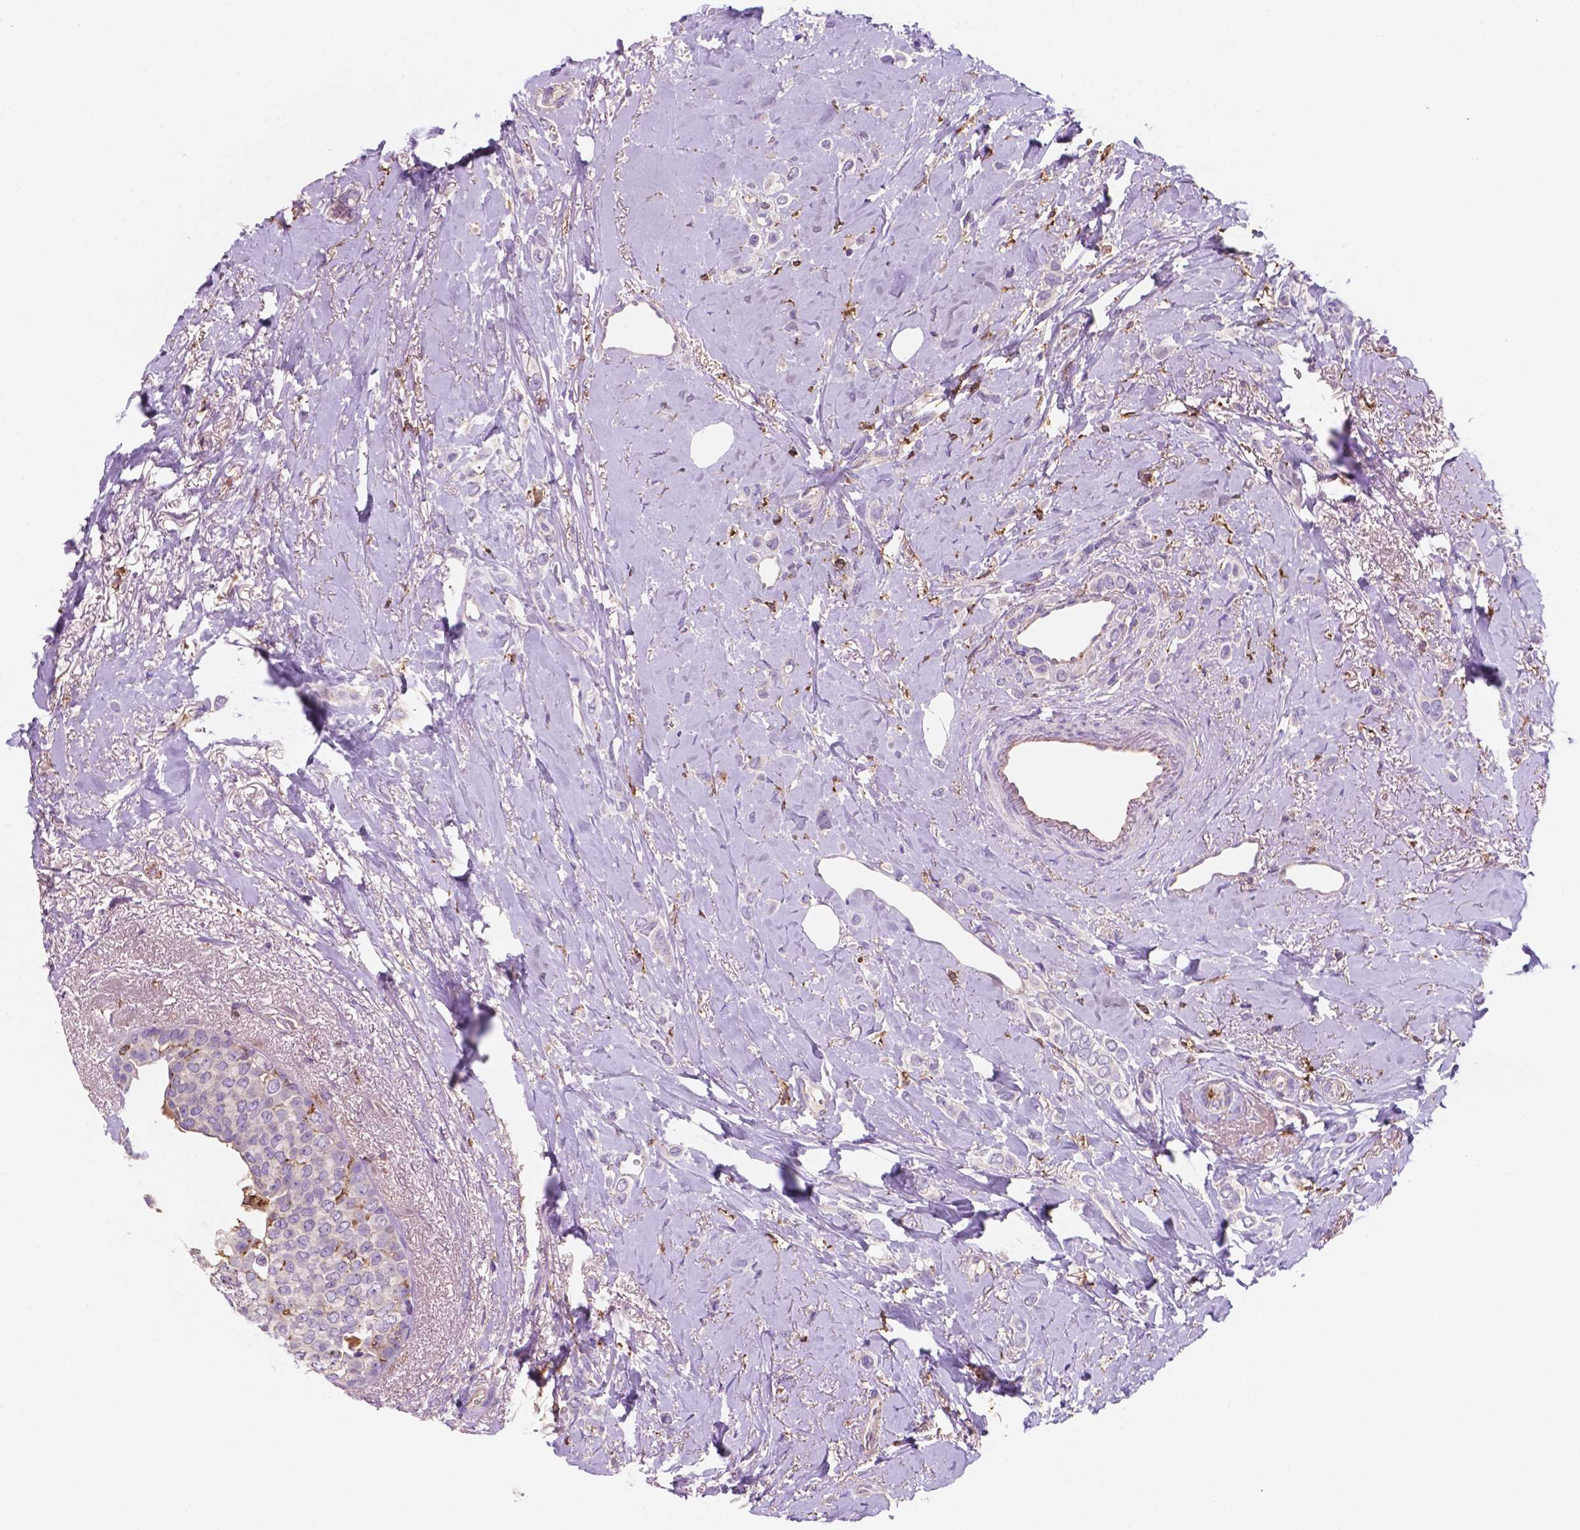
{"staining": {"intensity": "negative", "quantity": "none", "location": "none"}, "tissue": "breast cancer", "cell_type": "Tumor cells", "image_type": "cancer", "snomed": [{"axis": "morphology", "description": "Lobular carcinoma"}, {"axis": "topography", "description": "Breast"}], "caption": "Tumor cells are negative for protein expression in human breast lobular carcinoma.", "gene": "MKRN2OS", "patient": {"sex": "female", "age": 66}}